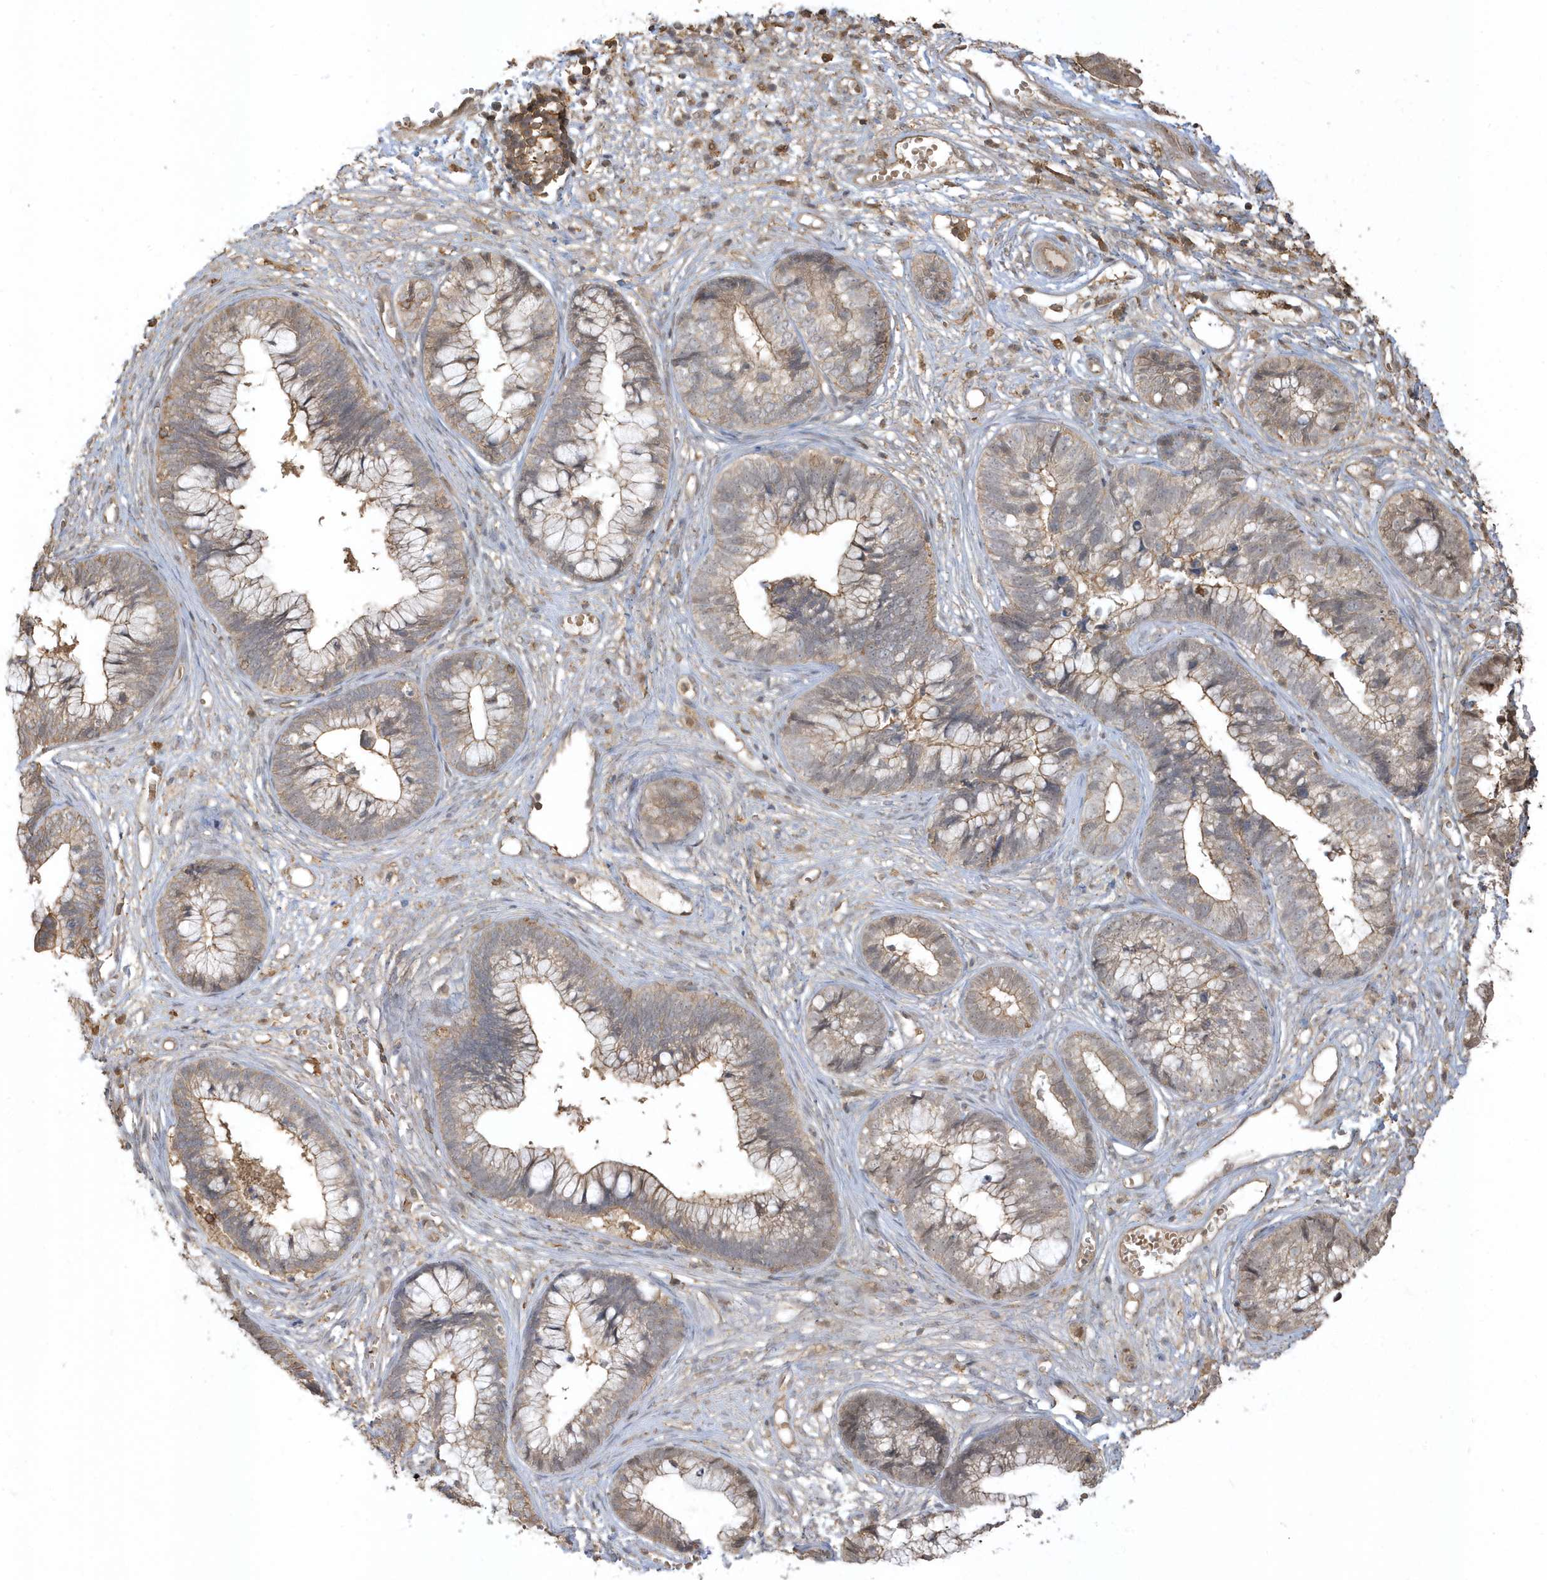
{"staining": {"intensity": "weak", "quantity": ">75%", "location": "cytoplasmic/membranous"}, "tissue": "cervical cancer", "cell_type": "Tumor cells", "image_type": "cancer", "snomed": [{"axis": "morphology", "description": "Adenocarcinoma, NOS"}, {"axis": "topography", "description": "Cervix"}], "caption": "A histopathology image of human adenocarcinoma (cervical) stained for a protein exhibits weak cytoplasmic/membranous brown staining in tumor cells.", "gene": "ZBTB8A", "patient": {"sex": "female", "age": 44}}